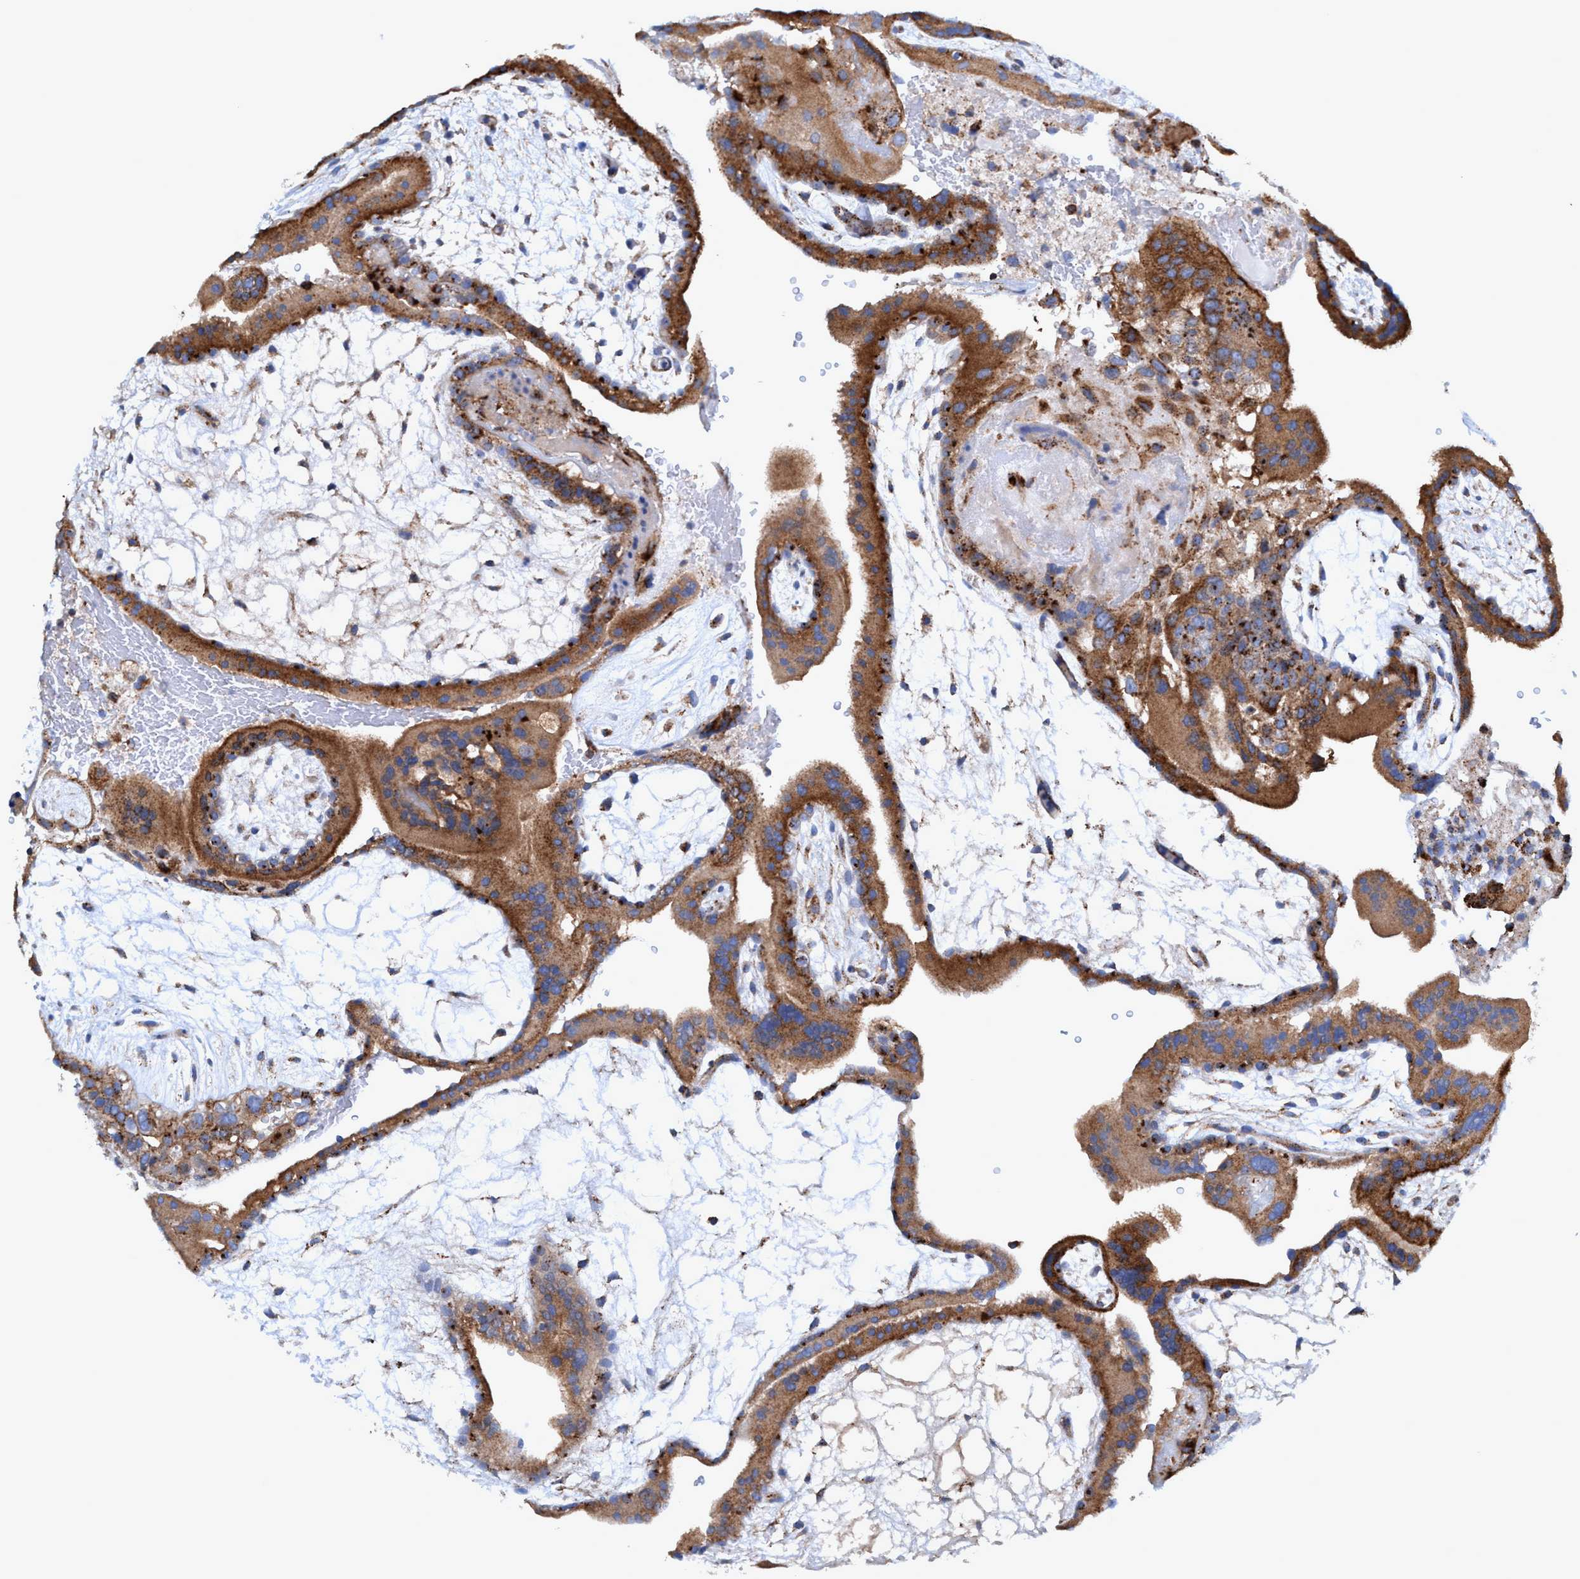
{"staining": {"intensity": "strong", "quantity": "25%-75%", "location": "cytoplasmic/membranous"}, "tissue": "placenta", "cell_type": "Trophoblastic cells", "image_type": "normal", "snomed": [{"axis": "morphology", "description": "Normal tissue, NOS"}, {"axis": "topography", "description": "Placenta"}], "caption": "Immunohistochemistry (IHC) (DAB (3,3'-diaminobenzidine)) staining of normal human placenta shows strong cytoplasmic/membranous protein expression in about 25%-75% of trophoblastic cells. The staining was performed using DAB (3,3'-diaminobenzidine), with brown indicating positive protein expression. Nuclei are stained blue with hematoxylin.", "gene": "TRIM65", "patient": {"sex": "female", "age": 19}}